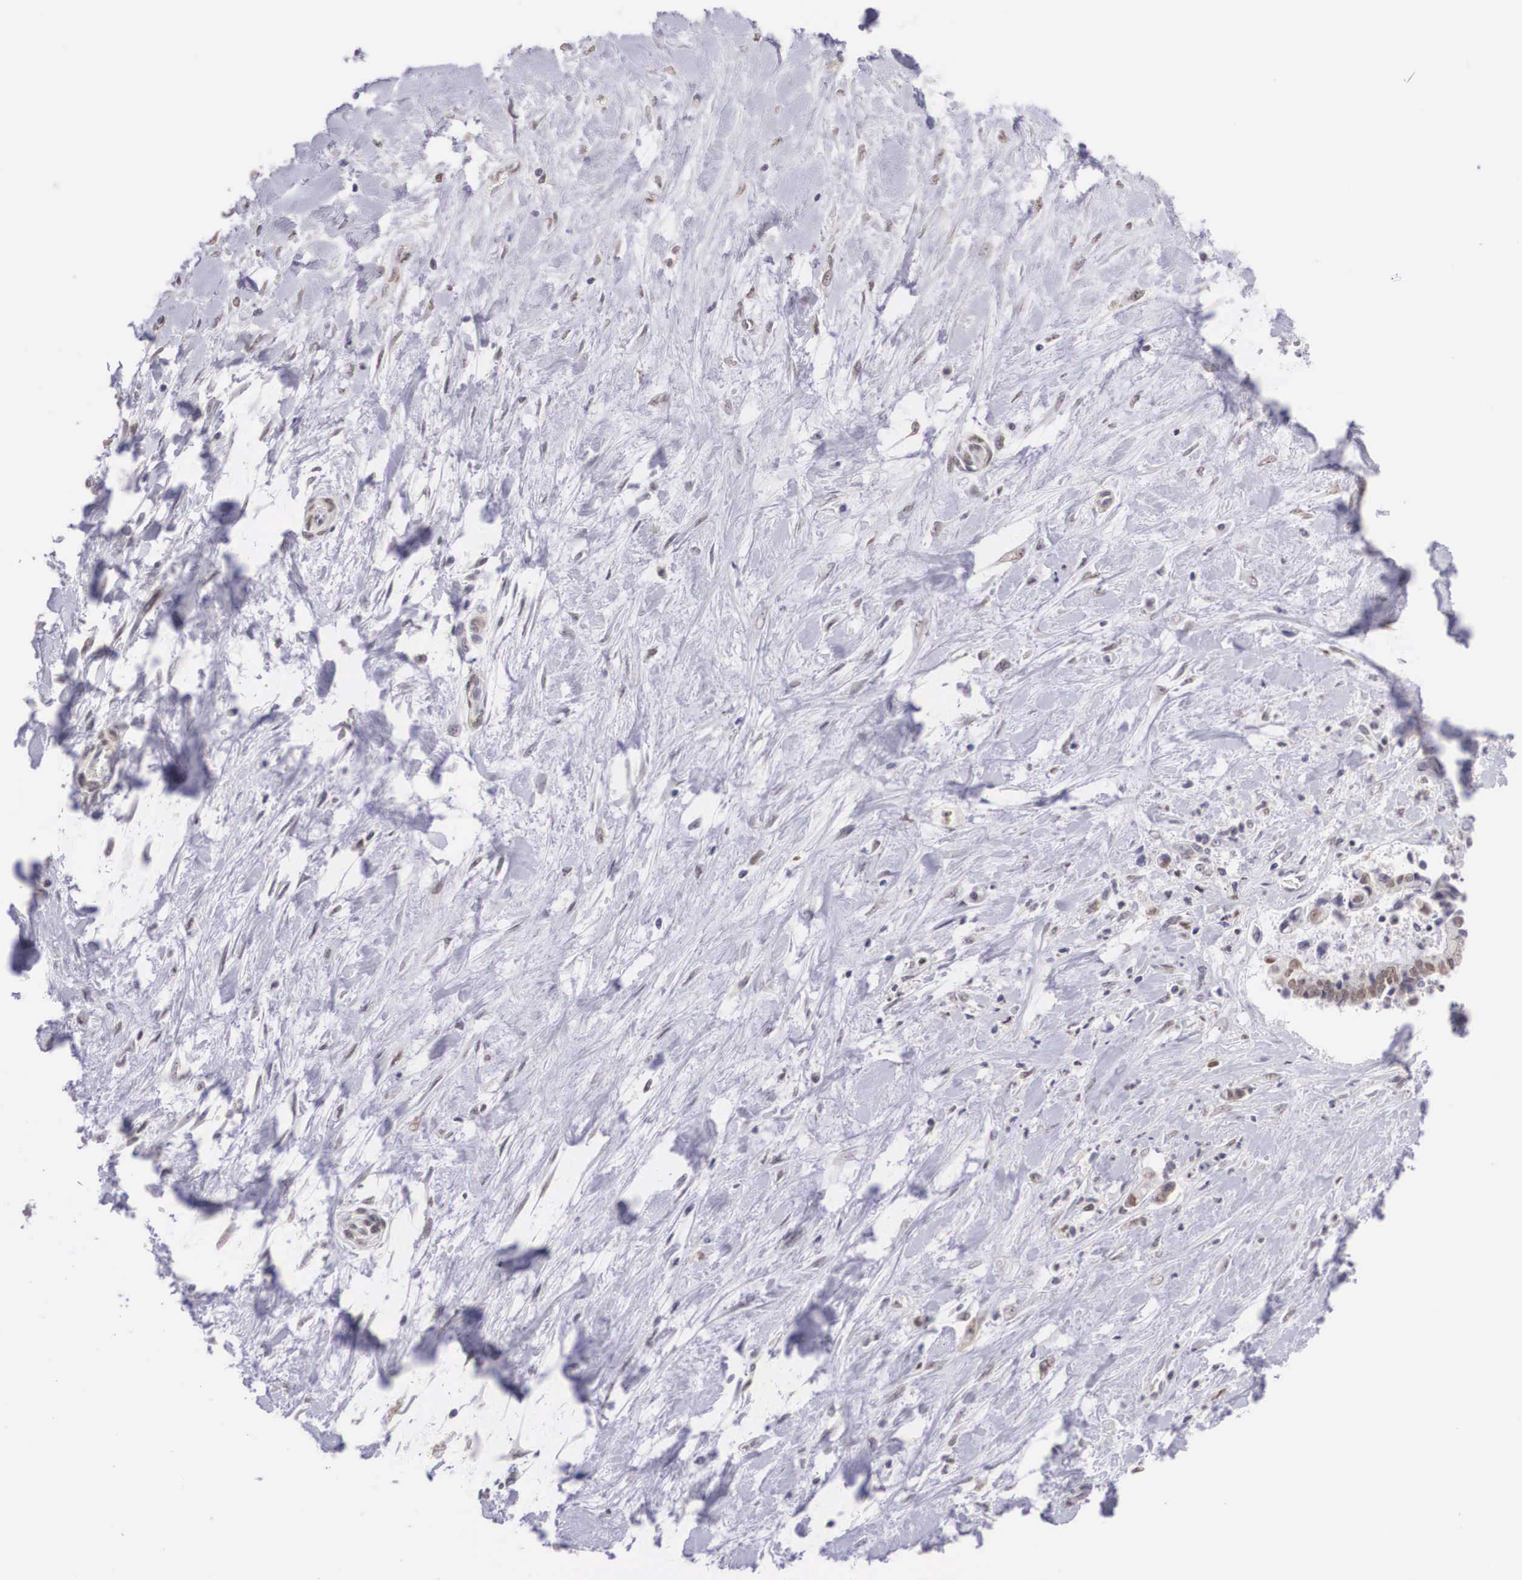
{"staining": {"intensity": "weak", "quantity": "25%-75%", "location": "nuclear"}, "tissue": "liver cancer", "cell_type": "Tumor cells", "image_type": "cancer", "snomed": [{"axis": "morphology", "description": "Cholangiocarcinoma"}, {"axis": "topography", "description": "Liver"}], "caption": "Weak nuclear expression is present in about 25%-75% of tumor cells in liver cholangiocarcinoma.", "gene": "ETV6", "patient": {"sex": "male", "age": 57}}